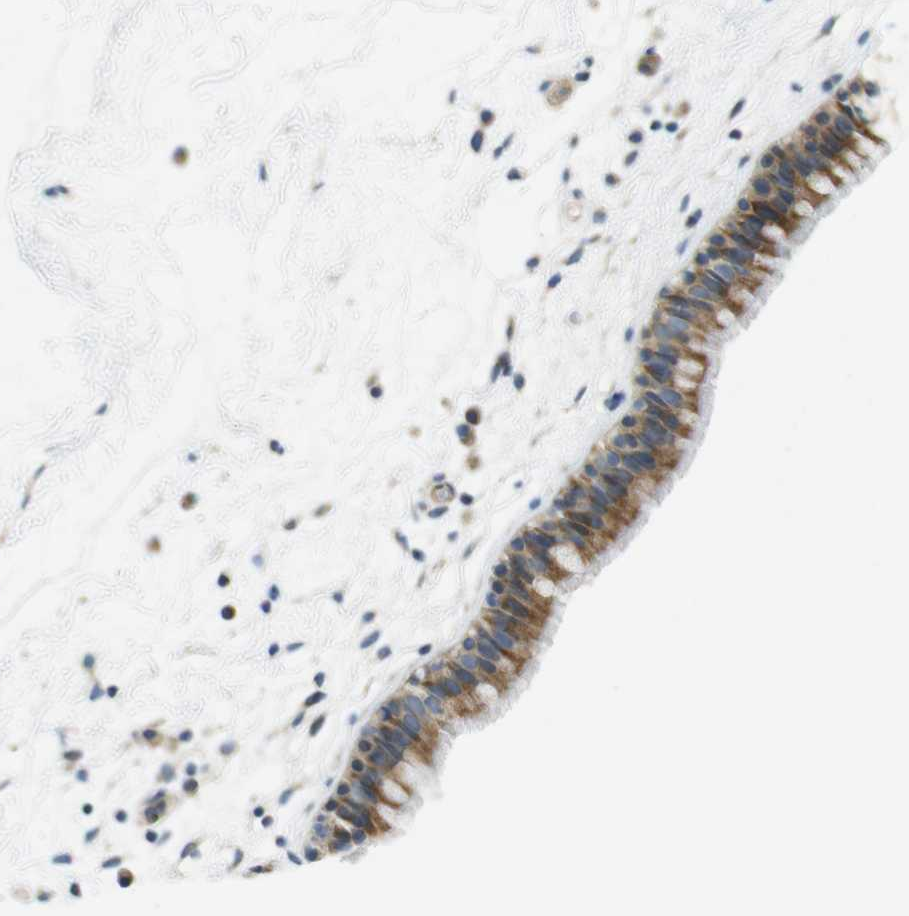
{"staining": {"intensity": "moderate", "quantity": ">75%", "location": "cytoplasmic/membranous"}, "tissue": "nasopharynx", "cell_type": "Respiratory epithelial cells", "image_type": "normal", "snomed": [{"axis": "morphology", "description": "Normal tissue, NOS"}, {"axis": "morphology", "description": "Inflammation, NOS"}, {"axis": "topography", "description": "Nasopharynx"}], "caption": "Protein staining displays moderate cytoplasmic/membranous staining in approximately >75% of respiratory epithelial cells in unremarkable nasopharynx.", "gene": "MARCHF1", "patient": {"sex": "male", "age": 48}}